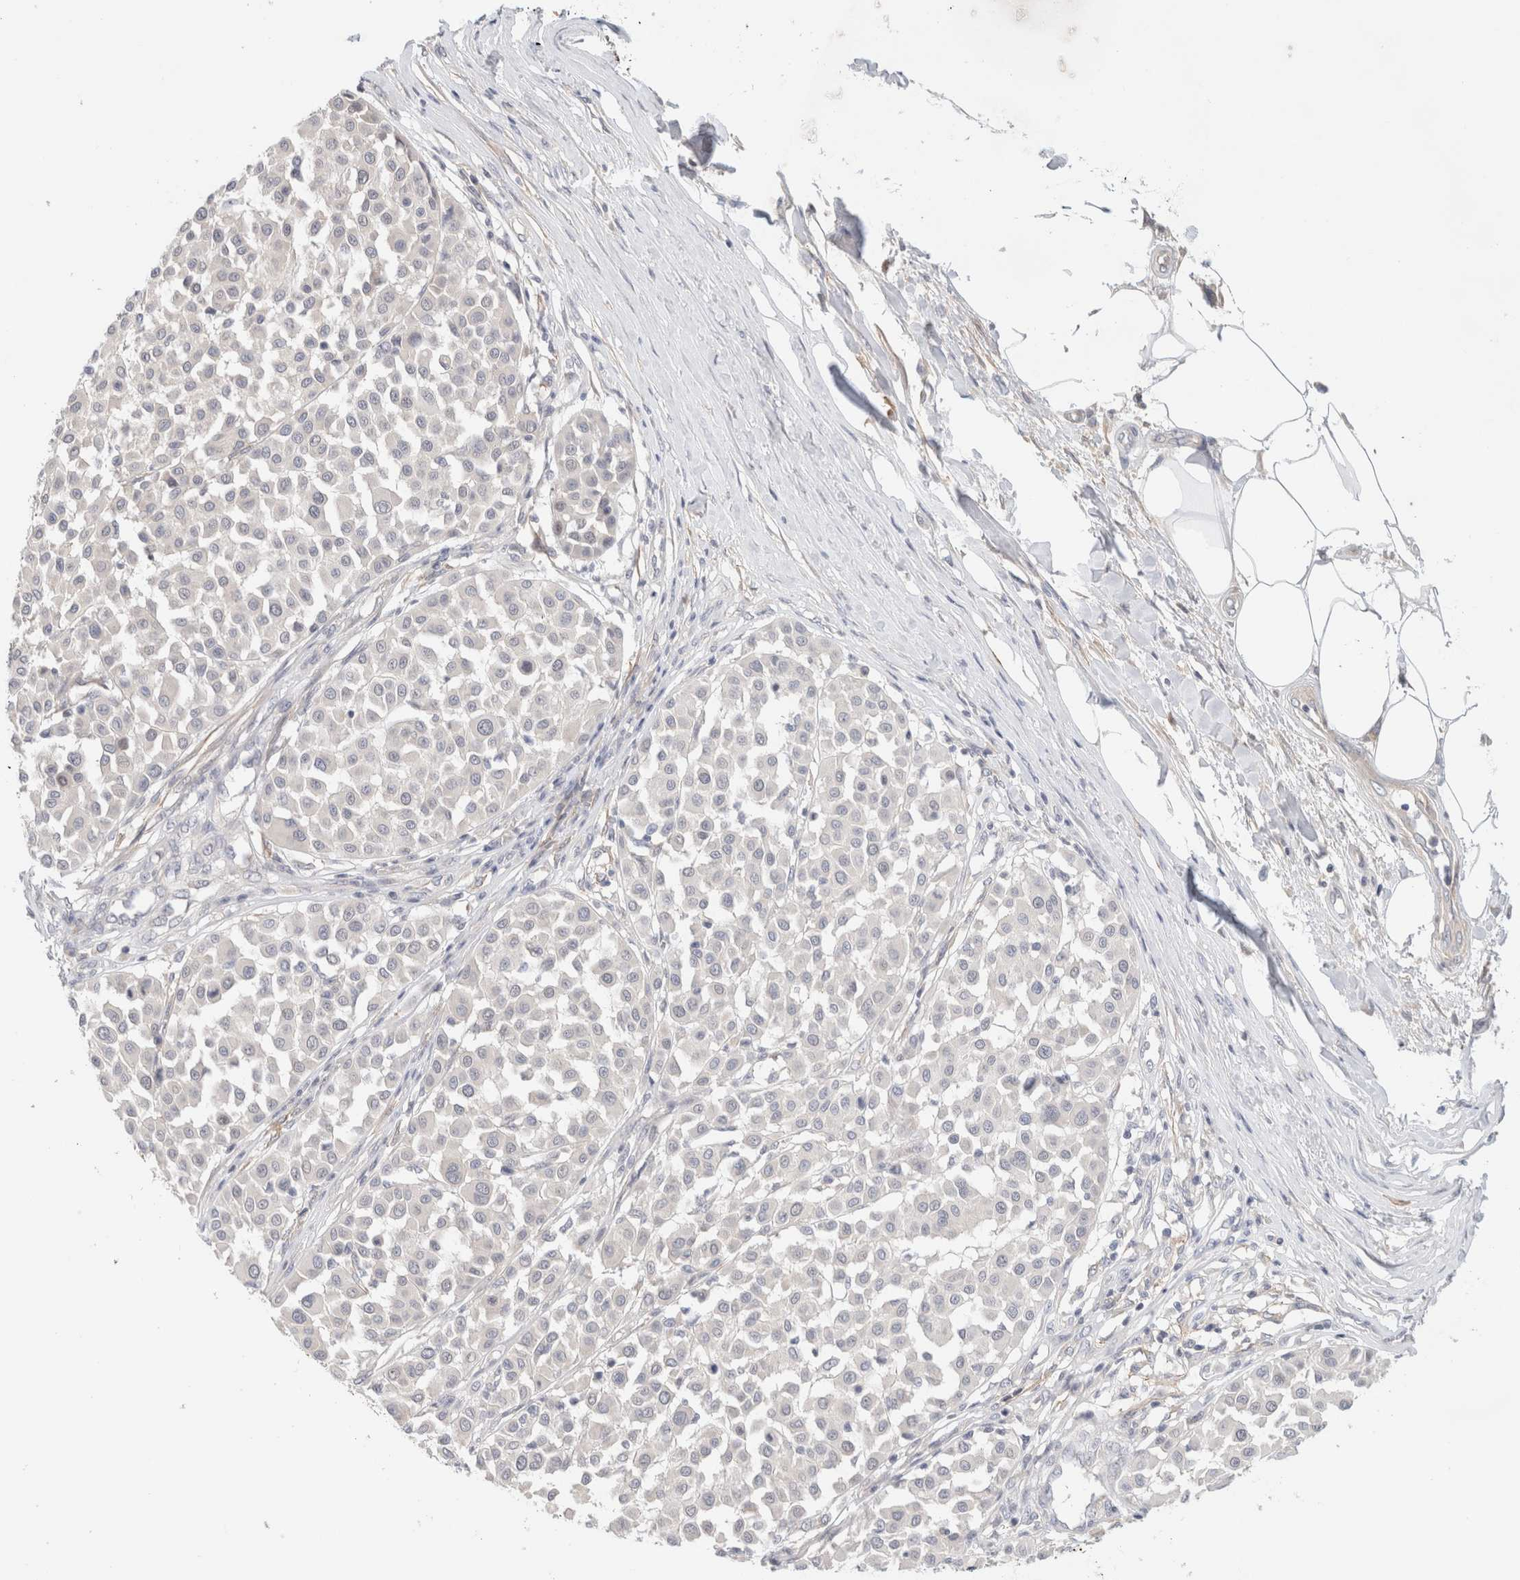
{"staining": {"intensity": "negative", "quantity": "none", "location": "none"}, "tissue": "melanoma", "cell_type": "Tumor cells", "image_type": "cancer", "snomed": [{"axis": "morphology", "description": "Malignant melanoma, Metastatic site"}, {"axis": "topography", "description": "Soft tissue"}], "caption": "This is an IHC image of human melanoma. There is no staining in tumor cells.", "gene": "SPRTN", "patient": {"sex": "male", "age": 41}}